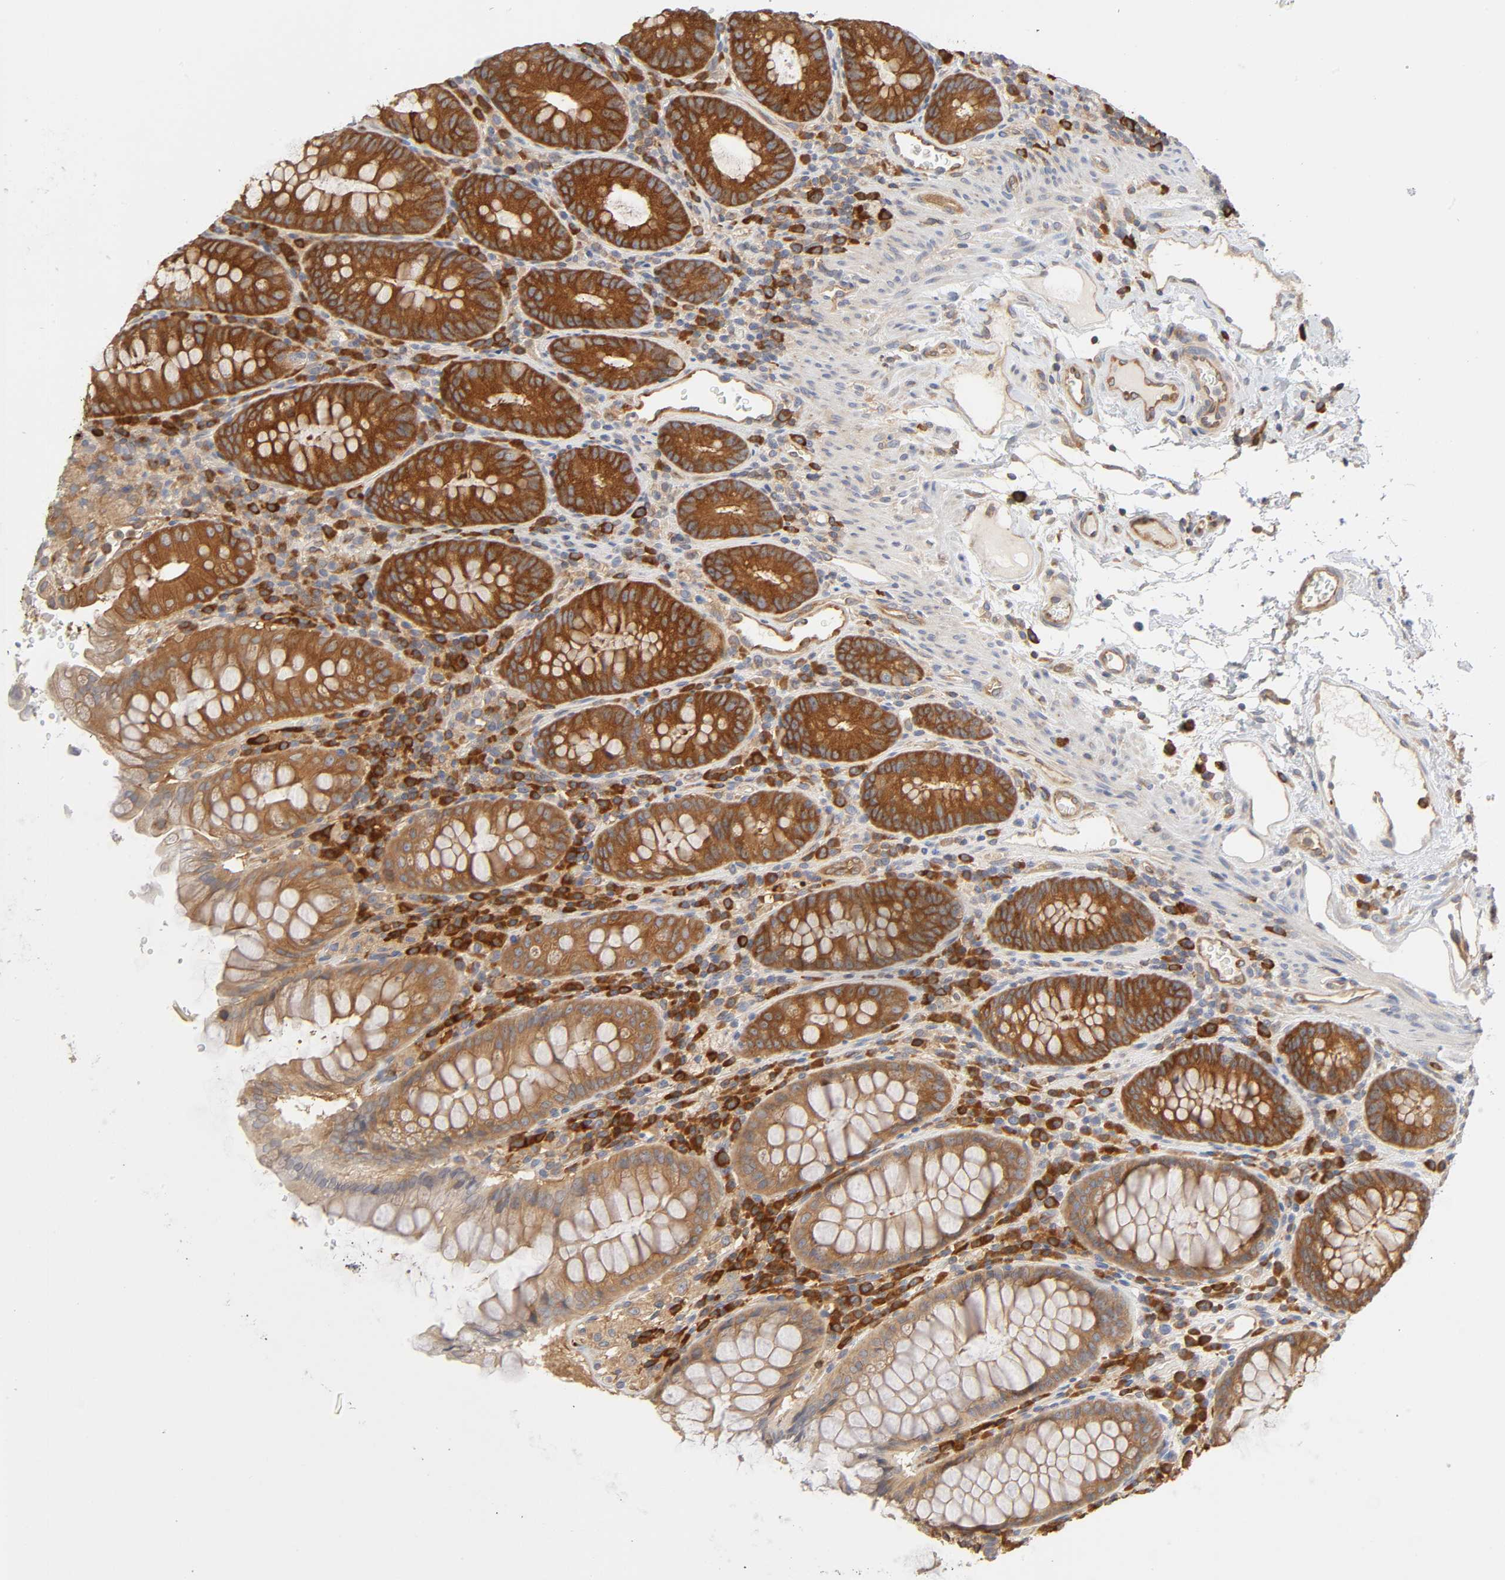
{"staining": {"intensity": "weak", "quantity": ">75%", "location": "cytoplasmic/membranous"}, "tissue": "colon", "cell_type": "Endothelial cells", "image_type": "normal", "snomed": [{"axis": "morphology", "description": "Normal tissue, NOS"}, {"axis": "topography", "description": "Colon"}], "caption": "Protein staining displays weak cytoplasmic/membranous positivity in approximately >75% of endothelial cells in normal colon. (Stains: DAB in brown, nuclei in blue, Microscopy: brightfield microscopy at high magnification).", "gene": "IQCJ", "patient": {"sex": "female", "age": 46}}